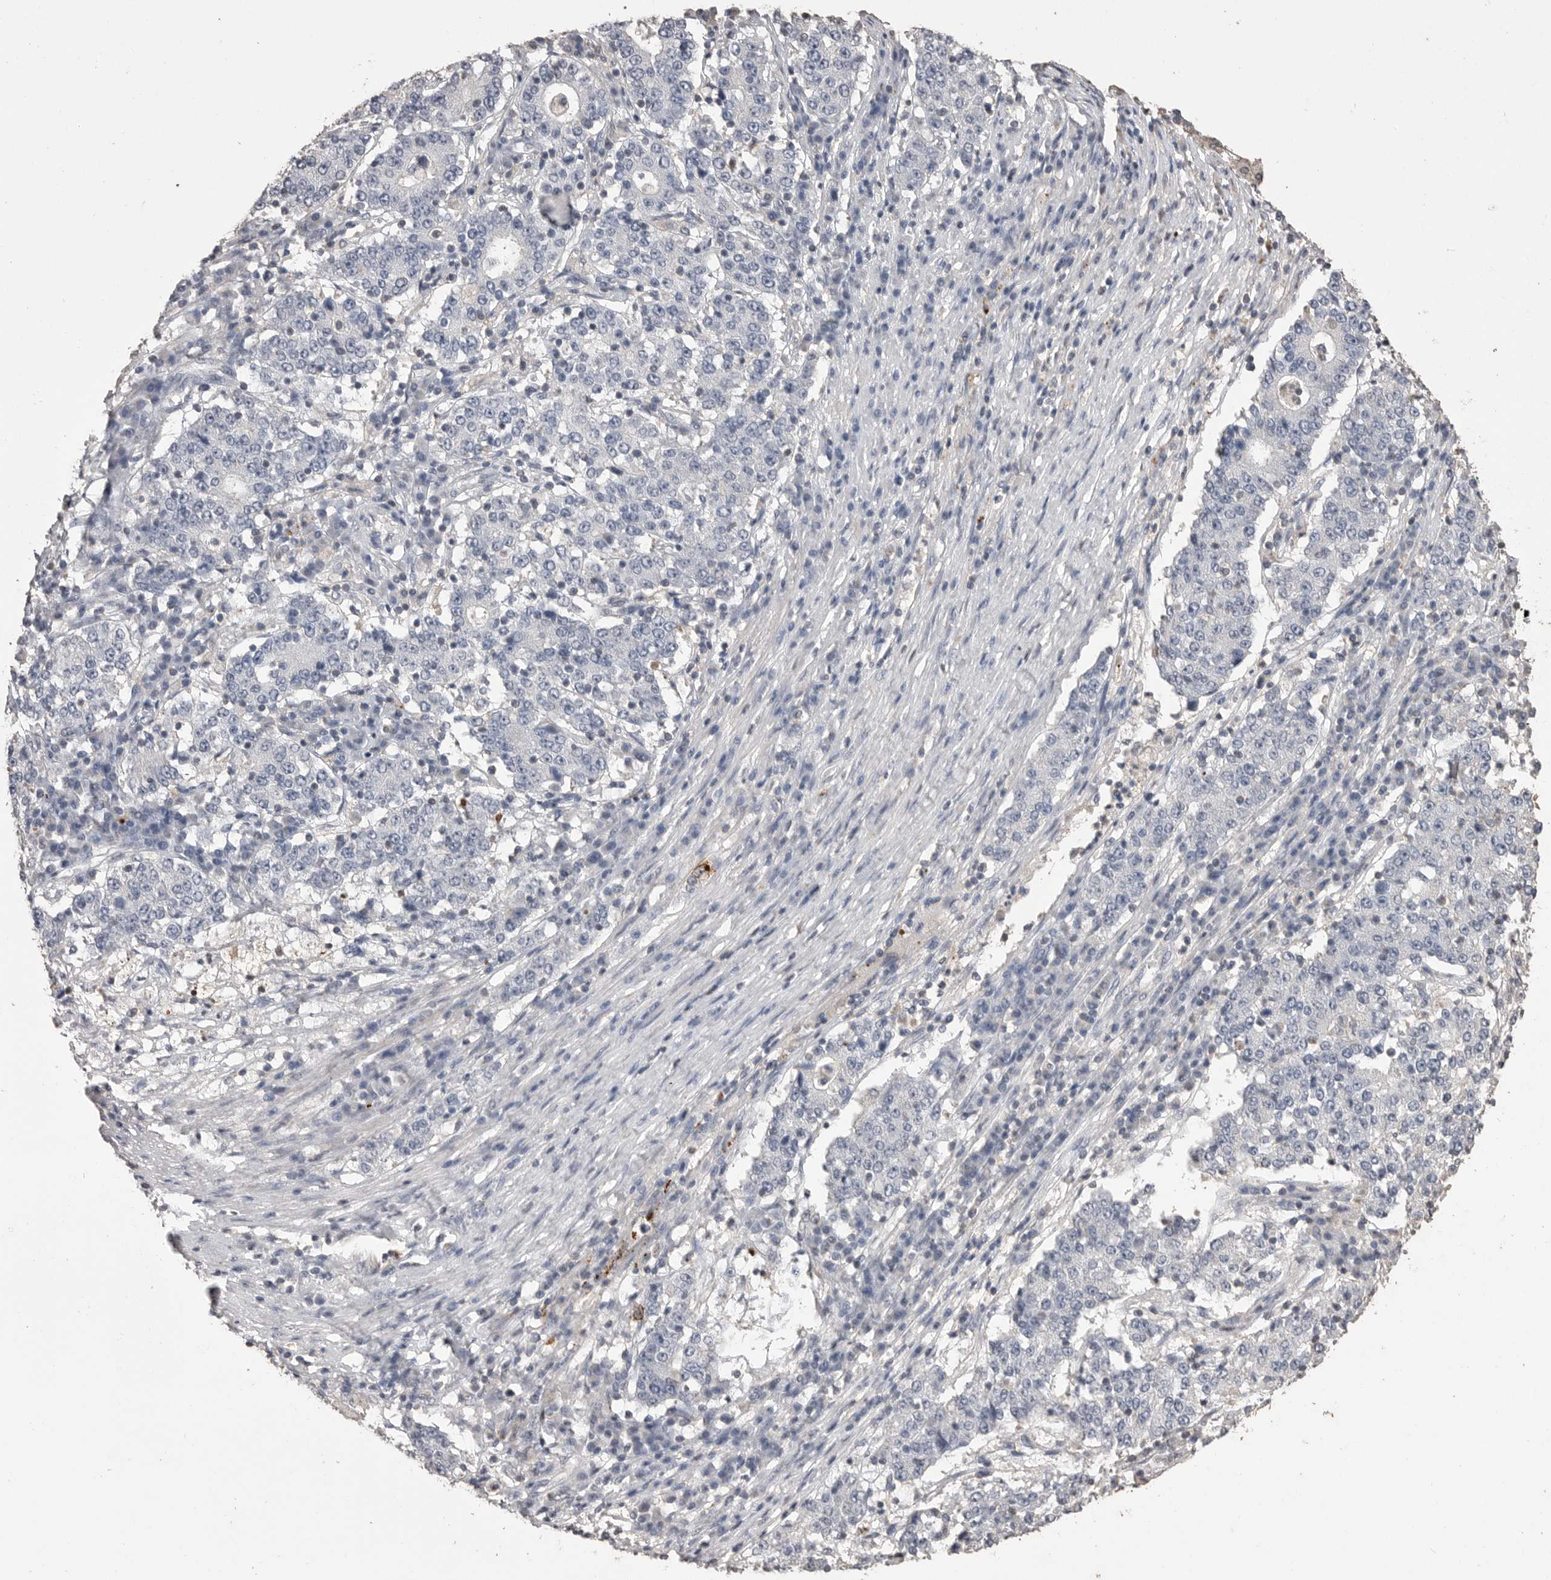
{"staining": {"intensity": "negative", "quantity": "none", "location": "none"}, "tissue": "stomach cancer", "cell_type": "Tumor cells", "image_type": "cancer", "snomed": [{"axis": "morphology", "description": "Adenocarcinoma, NOS"}, {"axis": "topography", "description": "Stomach"}], "caption": "This is a photomicrograph of immunohistochemistry (IHC) staining of adenocarcinoma (stomach), which shows no positivity in tumor cells.", "gene": "MMP7", "patient": {"sex": "male", "age": 59}}